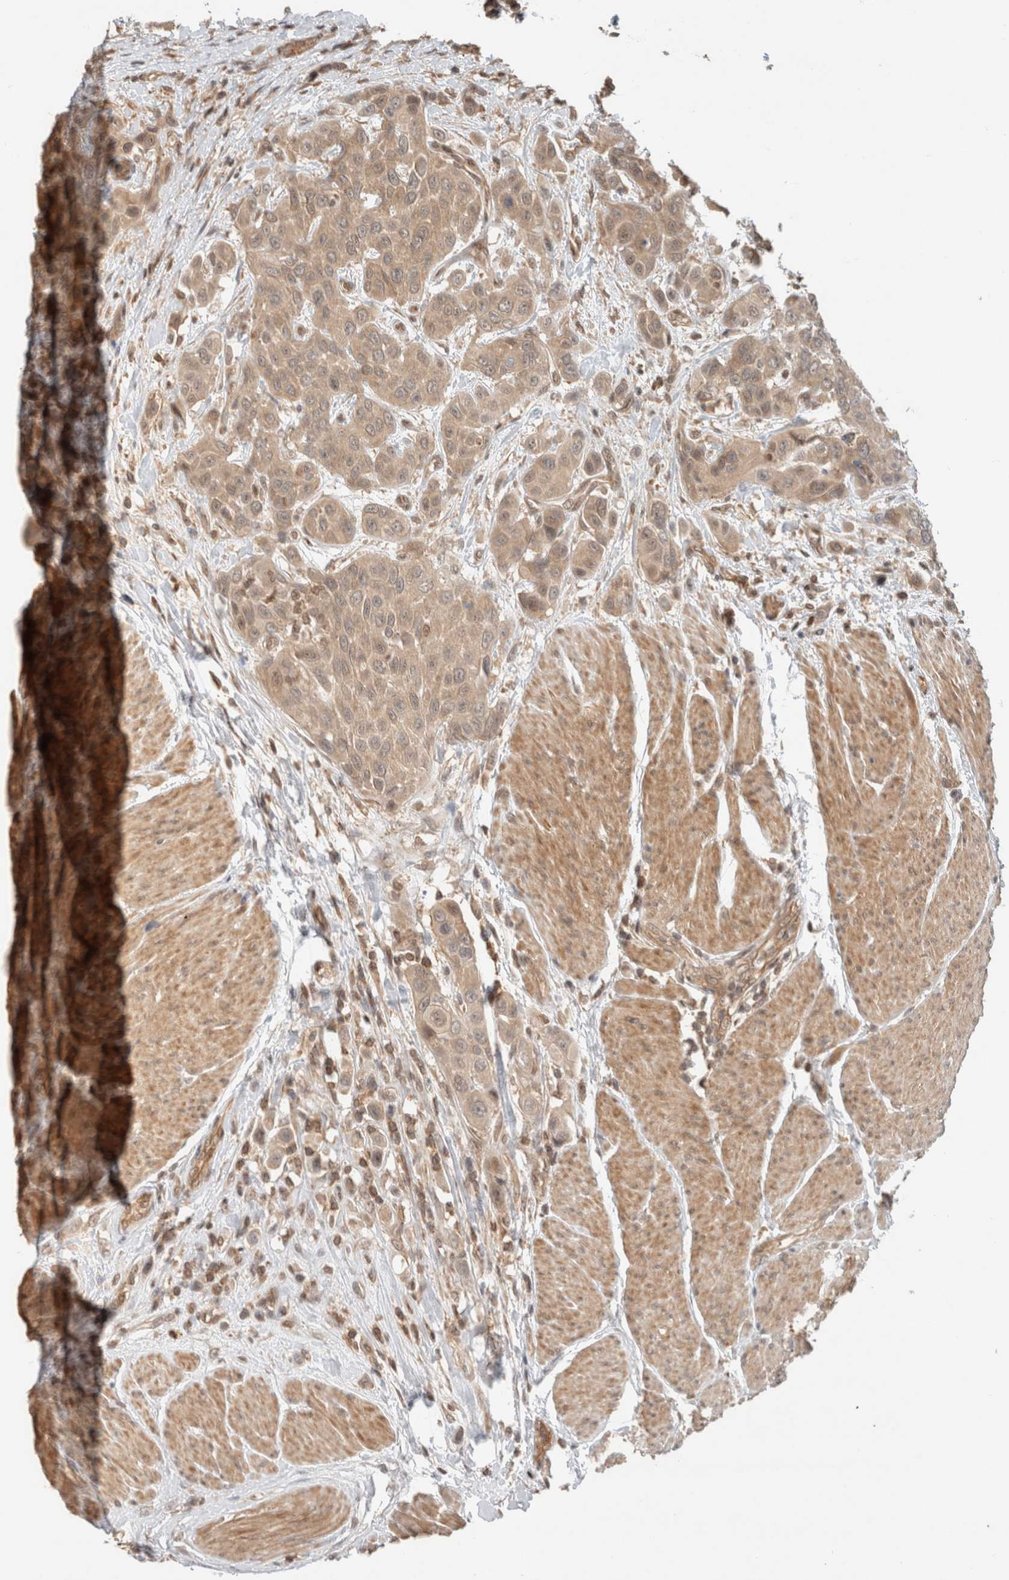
{"staining": {"intensity": "weak", "quantity": ">75%", "location": "cytoplasmic/membranous"}, "tissue": "urothelial cancer", "cell_type": "Tumor cells", "image_type": "cancer", "snomed": [{"axis": "morphology", "description": "Urothelial carcinoma, High grade"}, {"axis": "topography", "description": "Urinary bladder"}], "caption": "Brown immunohistochemical staining in urothelial cancer displays weak cytoplasmic/membranous positivity in approximately >75% of tumor cells. (DAB IHC, brown staining for protein, blue staining for nuclei).", "gene": "CAAP1", "patient": {"sex": "male", "age": 50}}